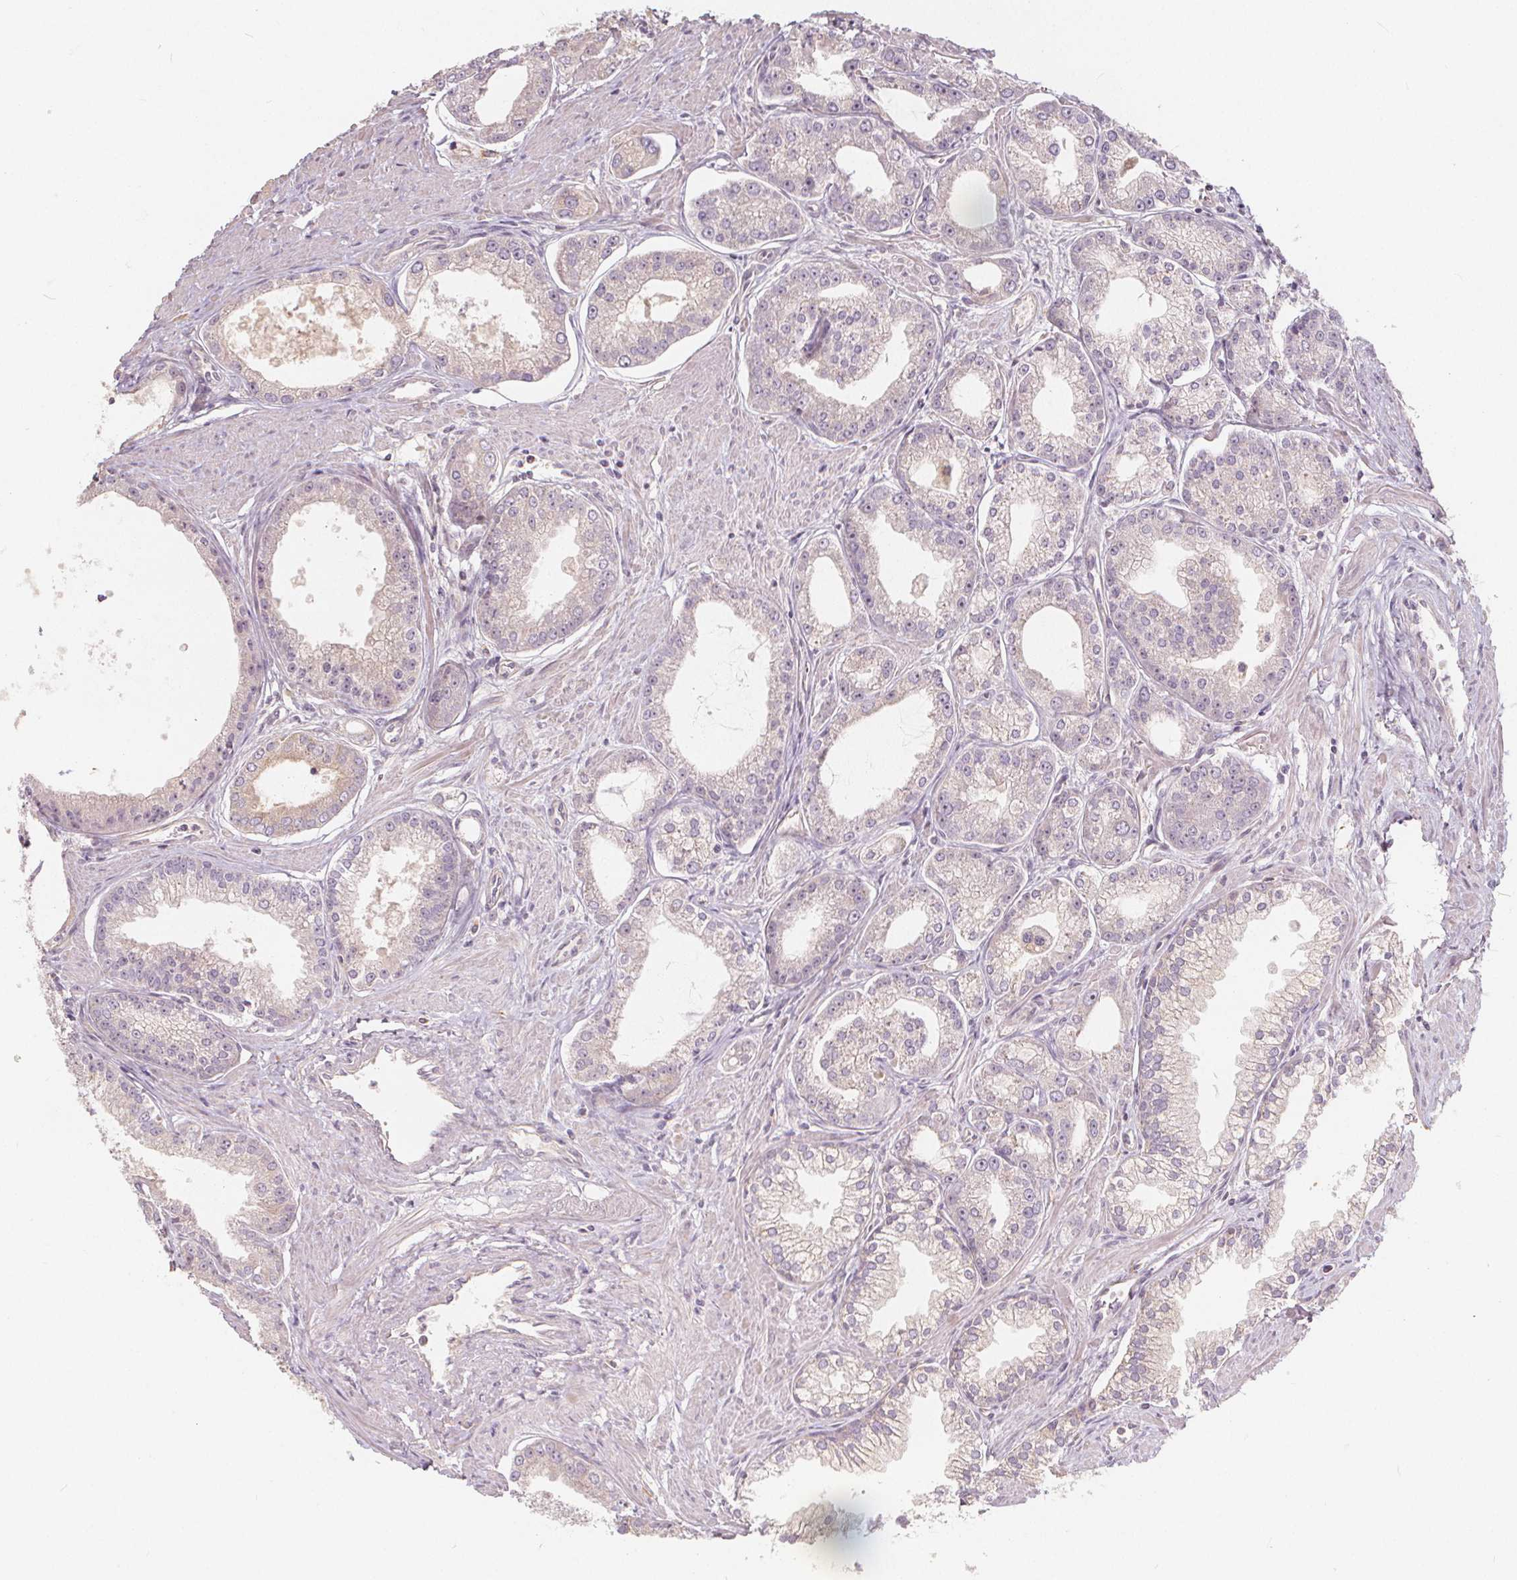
{"staining": {"intensity": "negative", "quantity": "none", "location": "none"}, "tissue": "prostate cancer", "cell_type": "Tumor cells", "image_type": "cancer", "snomed": [{"axis": "morphology", "description": "Adenocarcinoma, NOS"}, {"axis": "topography", "description": "Prostate"}], "caption": "There is no significant expression in tumor cells of prostate cancer.", "gene": "DRC3", "patient": {"sex": "male", "age": 71}}